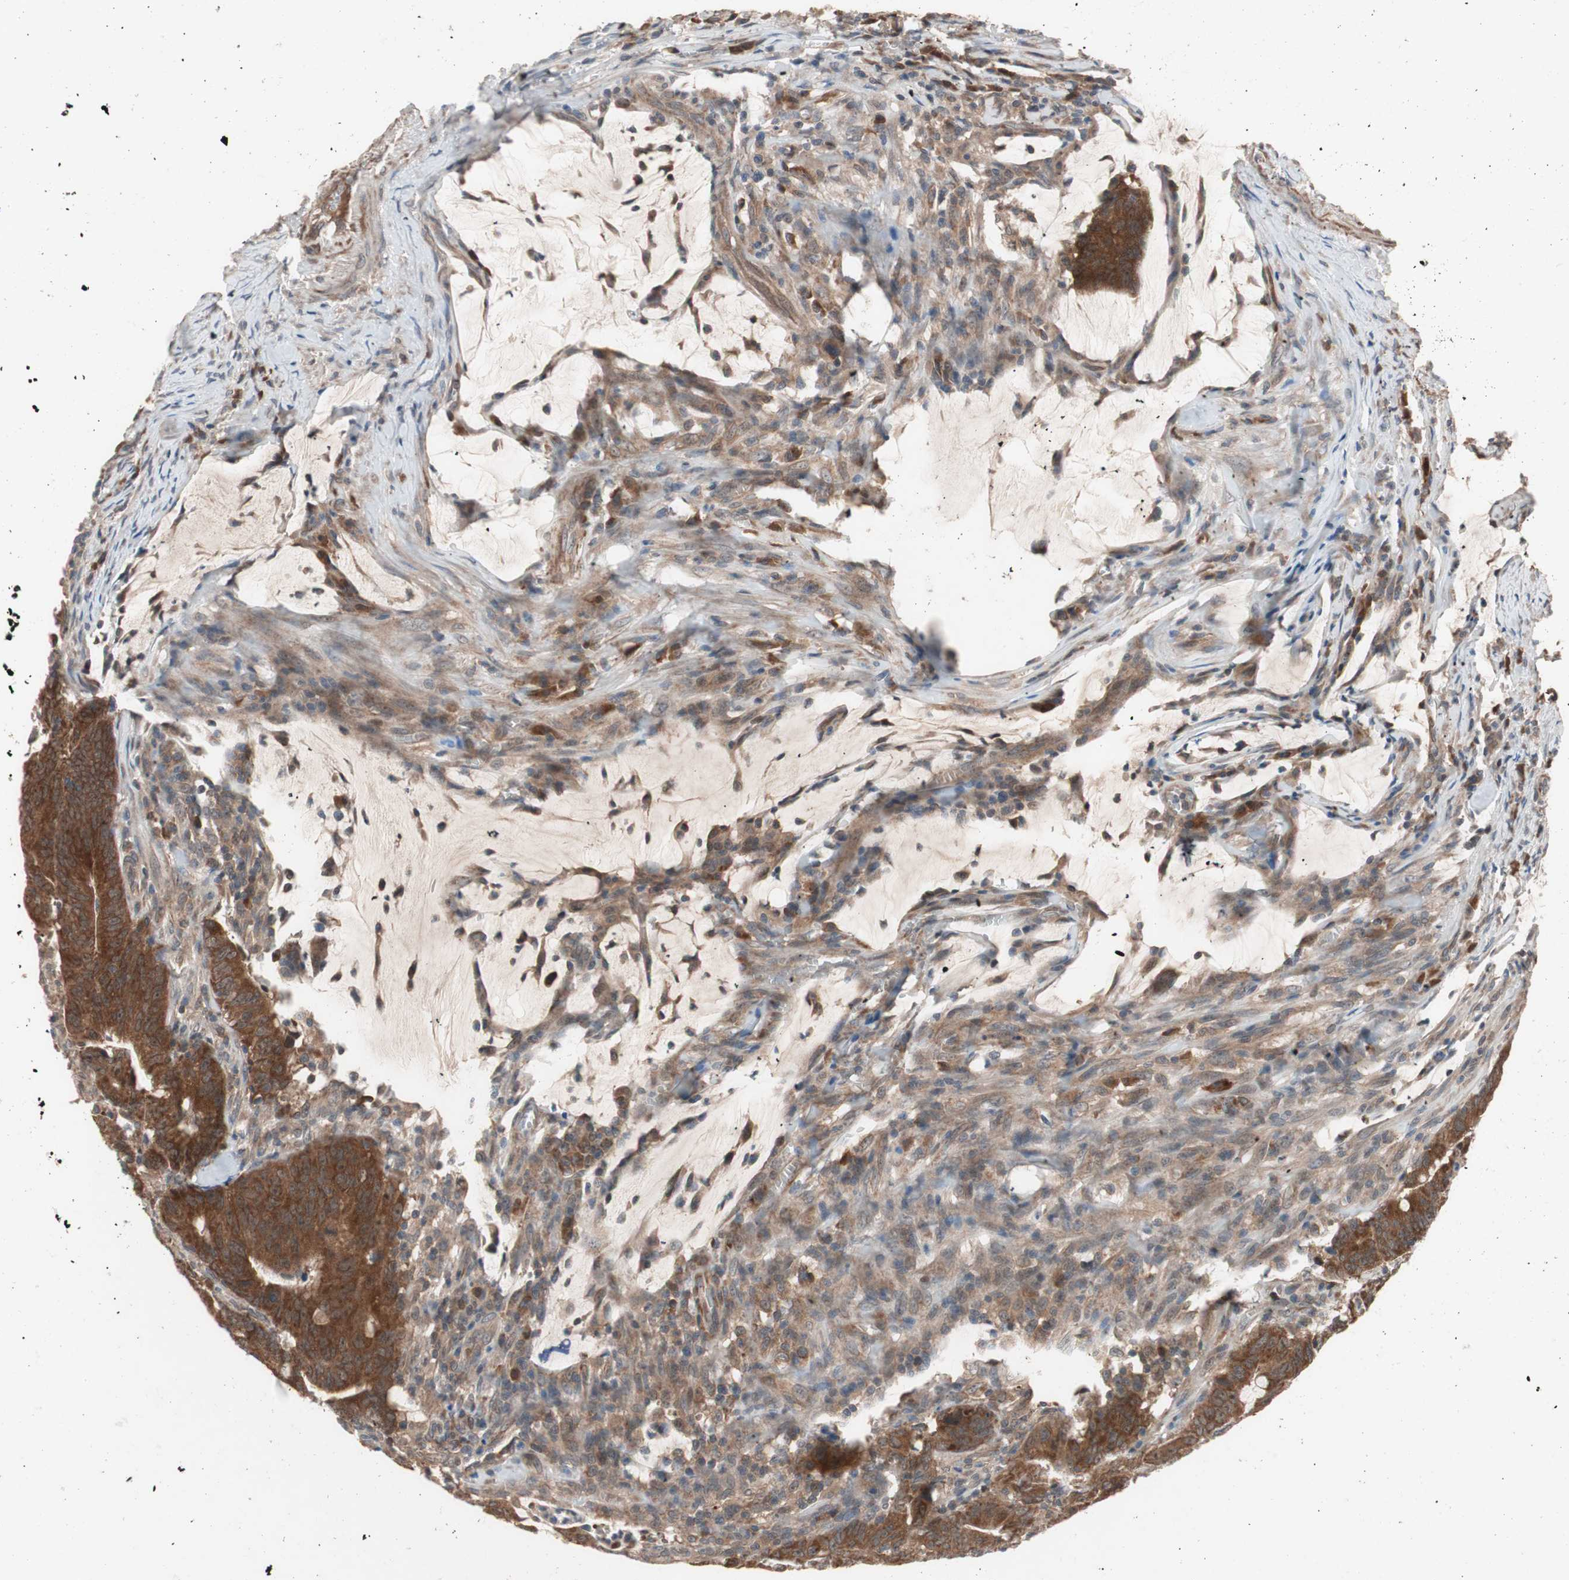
{"staining": {"intensity": "strong", "quantity": ">75%", "location": "cytoplasmic/membranous"}, "tissue": "colorectal cancer", "cell_type": "Tumor cells", "image_type": "cancer", "snomed": [{"axis": "morphology", "description": "Adenocarcinoma, NOS"}, {"axis": "topography", "description": "Colon"}], "caption": "Colorectal cancer (adenocarcinoma) stained for a protein (brown) shows strong cytoplasmic/membranous positive expression in approximately >75% of tumor cells.", "gene": "HMBS", "patient": {"sex": "male", "age": 45}}